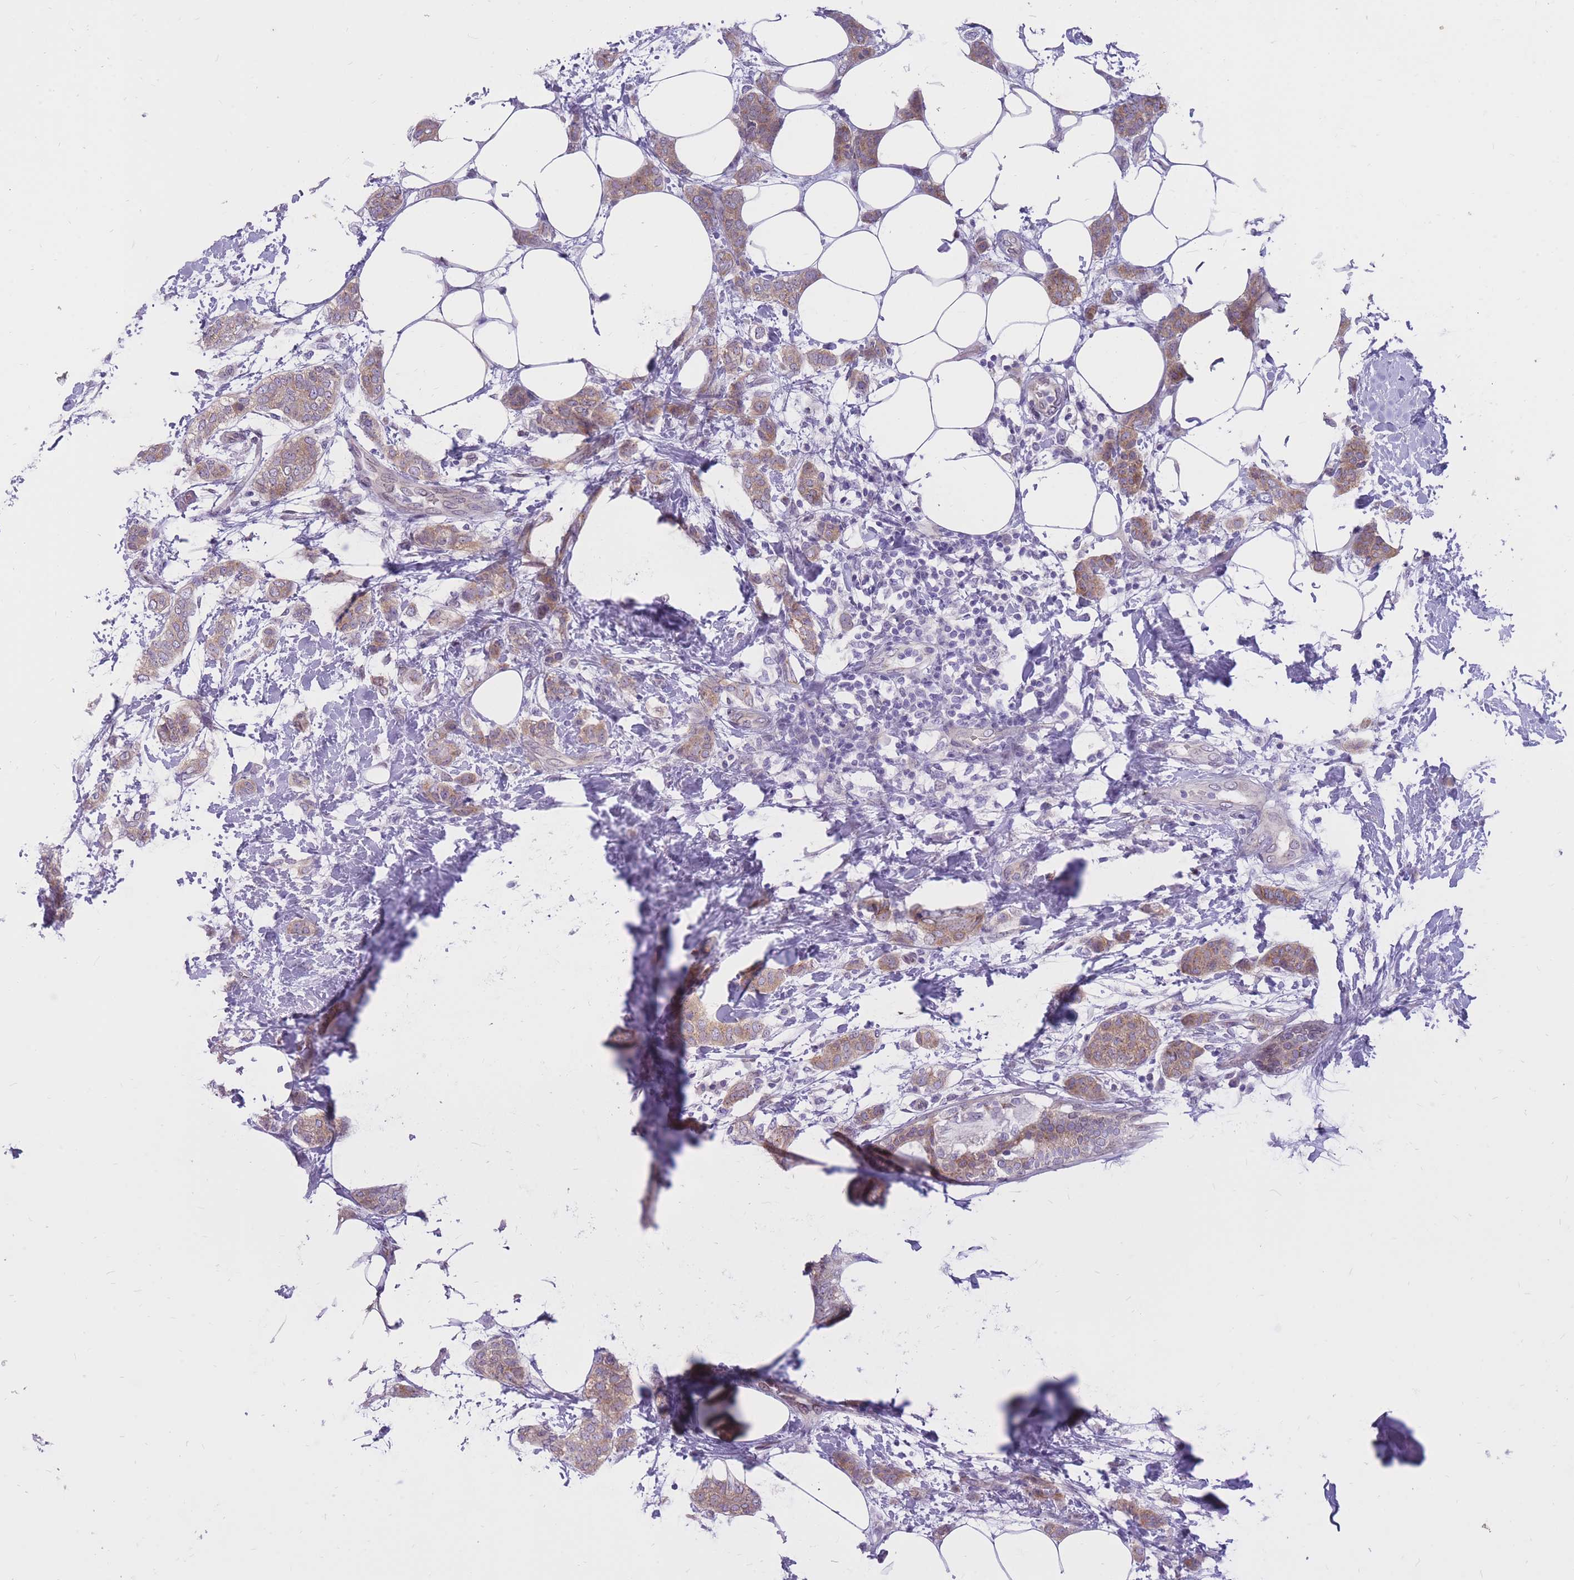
{"staining": {"intensity": "moderate", "quantity": ">75%", "location": "cytoplasmic/membranous"}, "tissue": "breast cancer", "cell_type": "Tumor cells", "image_type": "cancer", "snomed": [{"axis": "morphology", "description": "Duct carcinoma"}, {"axis": "topography", "description": "Breast"}], "caption": "Breast invasive ductal carcinoma was stained to show a protein in brown. There is medium levels of moderate cytoplasmic/membranous expression in approximately >75% of tumor cells.", "gene": "HOOK2", "patient": {"sex": "female", "age": 72}}